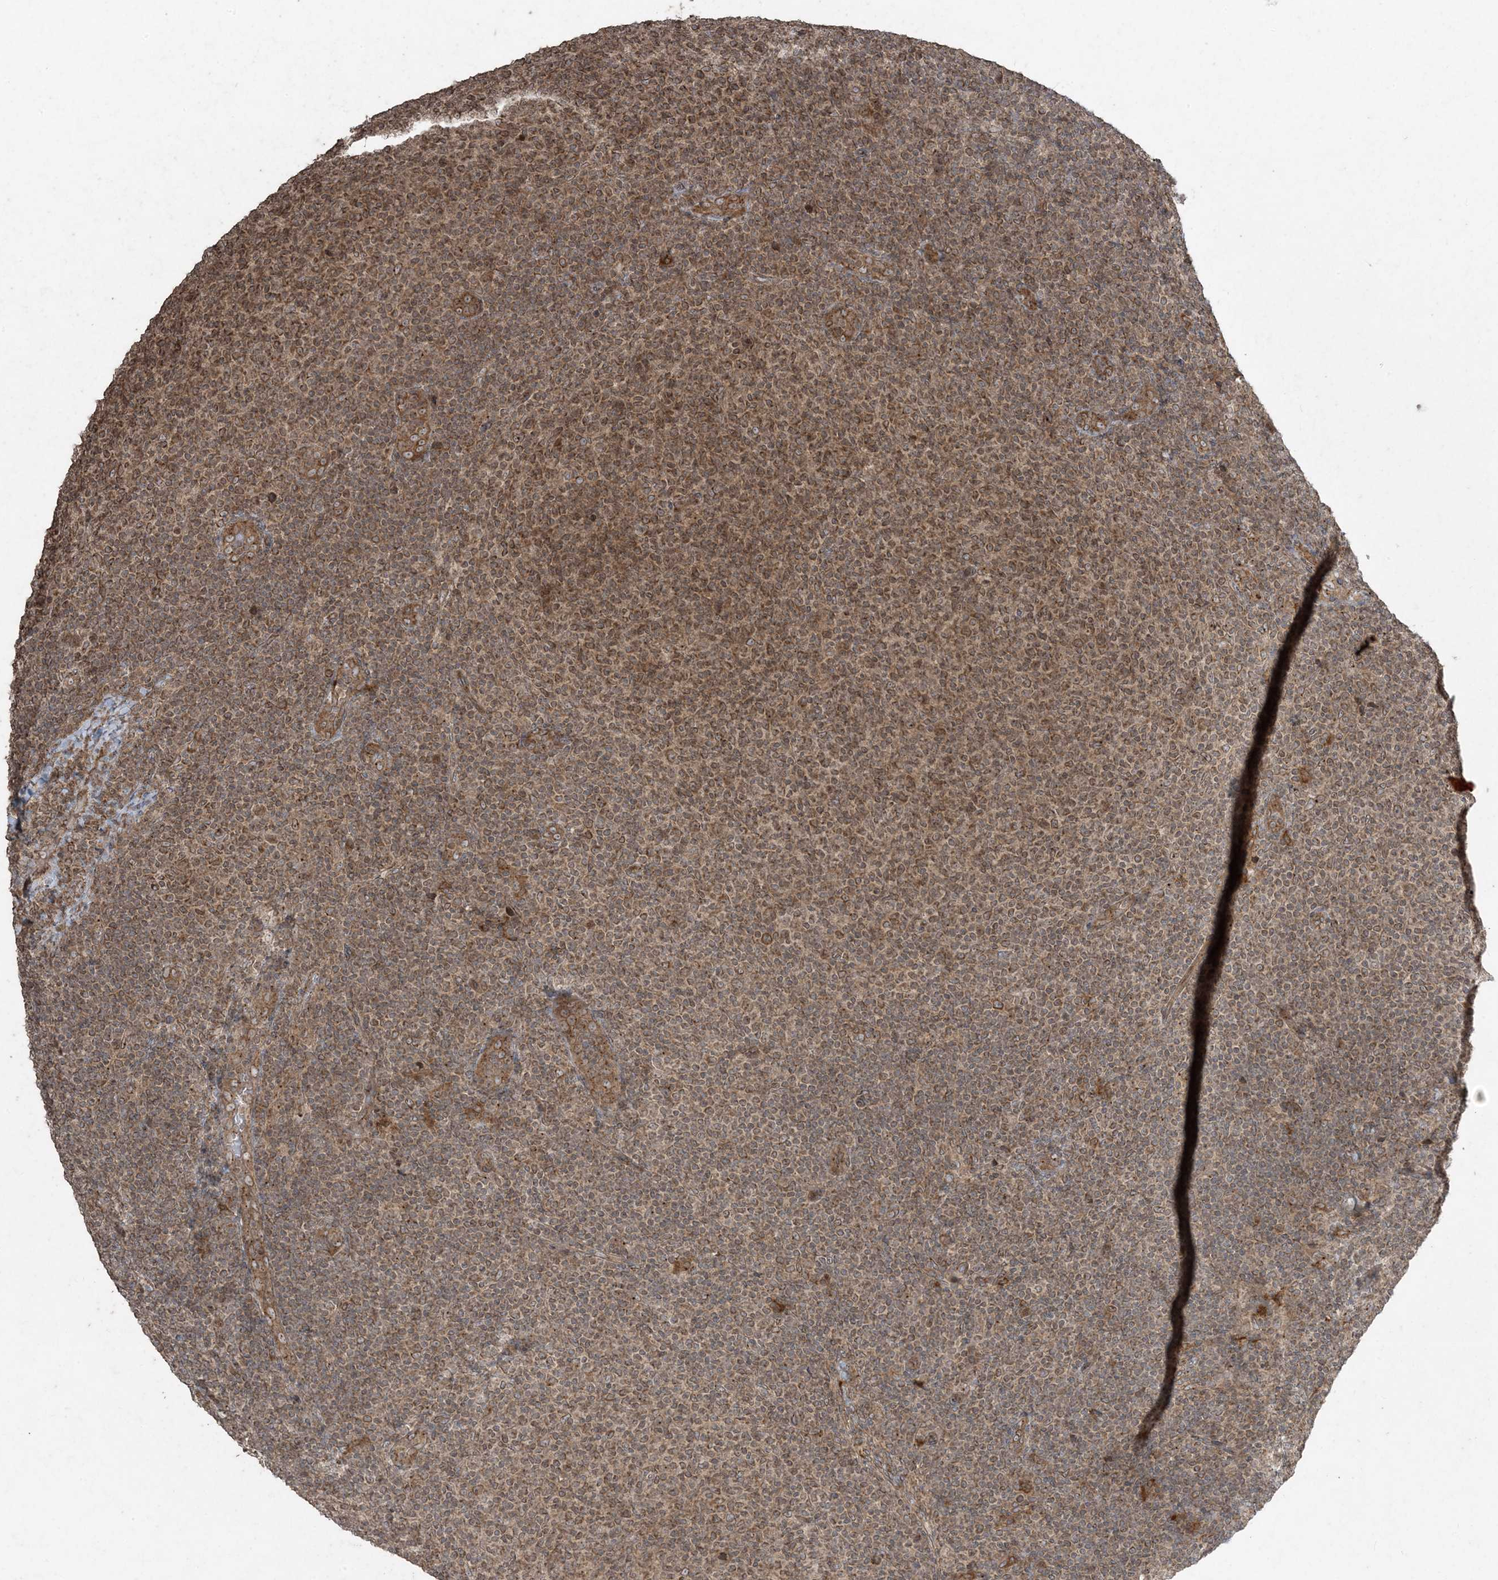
{"staining": {"intensity": "moderate", "quantity": ">75%", "location": "cytoplasmic/membranous"}, "tissue": "lymphoma", "cell_type": "Tumor cells", "image_type": "cancer", "snomed": [{"axis": "morphology", "description": "Malignant lymphoma, non-Hodgkin's type, Low grade"}, {"axis": "topography", "description": "Lymph node"}], "caption": "This histopathology image demonstrates IHC staining of low-grade malignant lymphoma, non-Hodgkin's type, with medium moderate cytoplasmic/membranous staining in approximately >75% of tumor cells.", "gene": "DDX19B", "patient": {"sex": "male", "age": 66}}